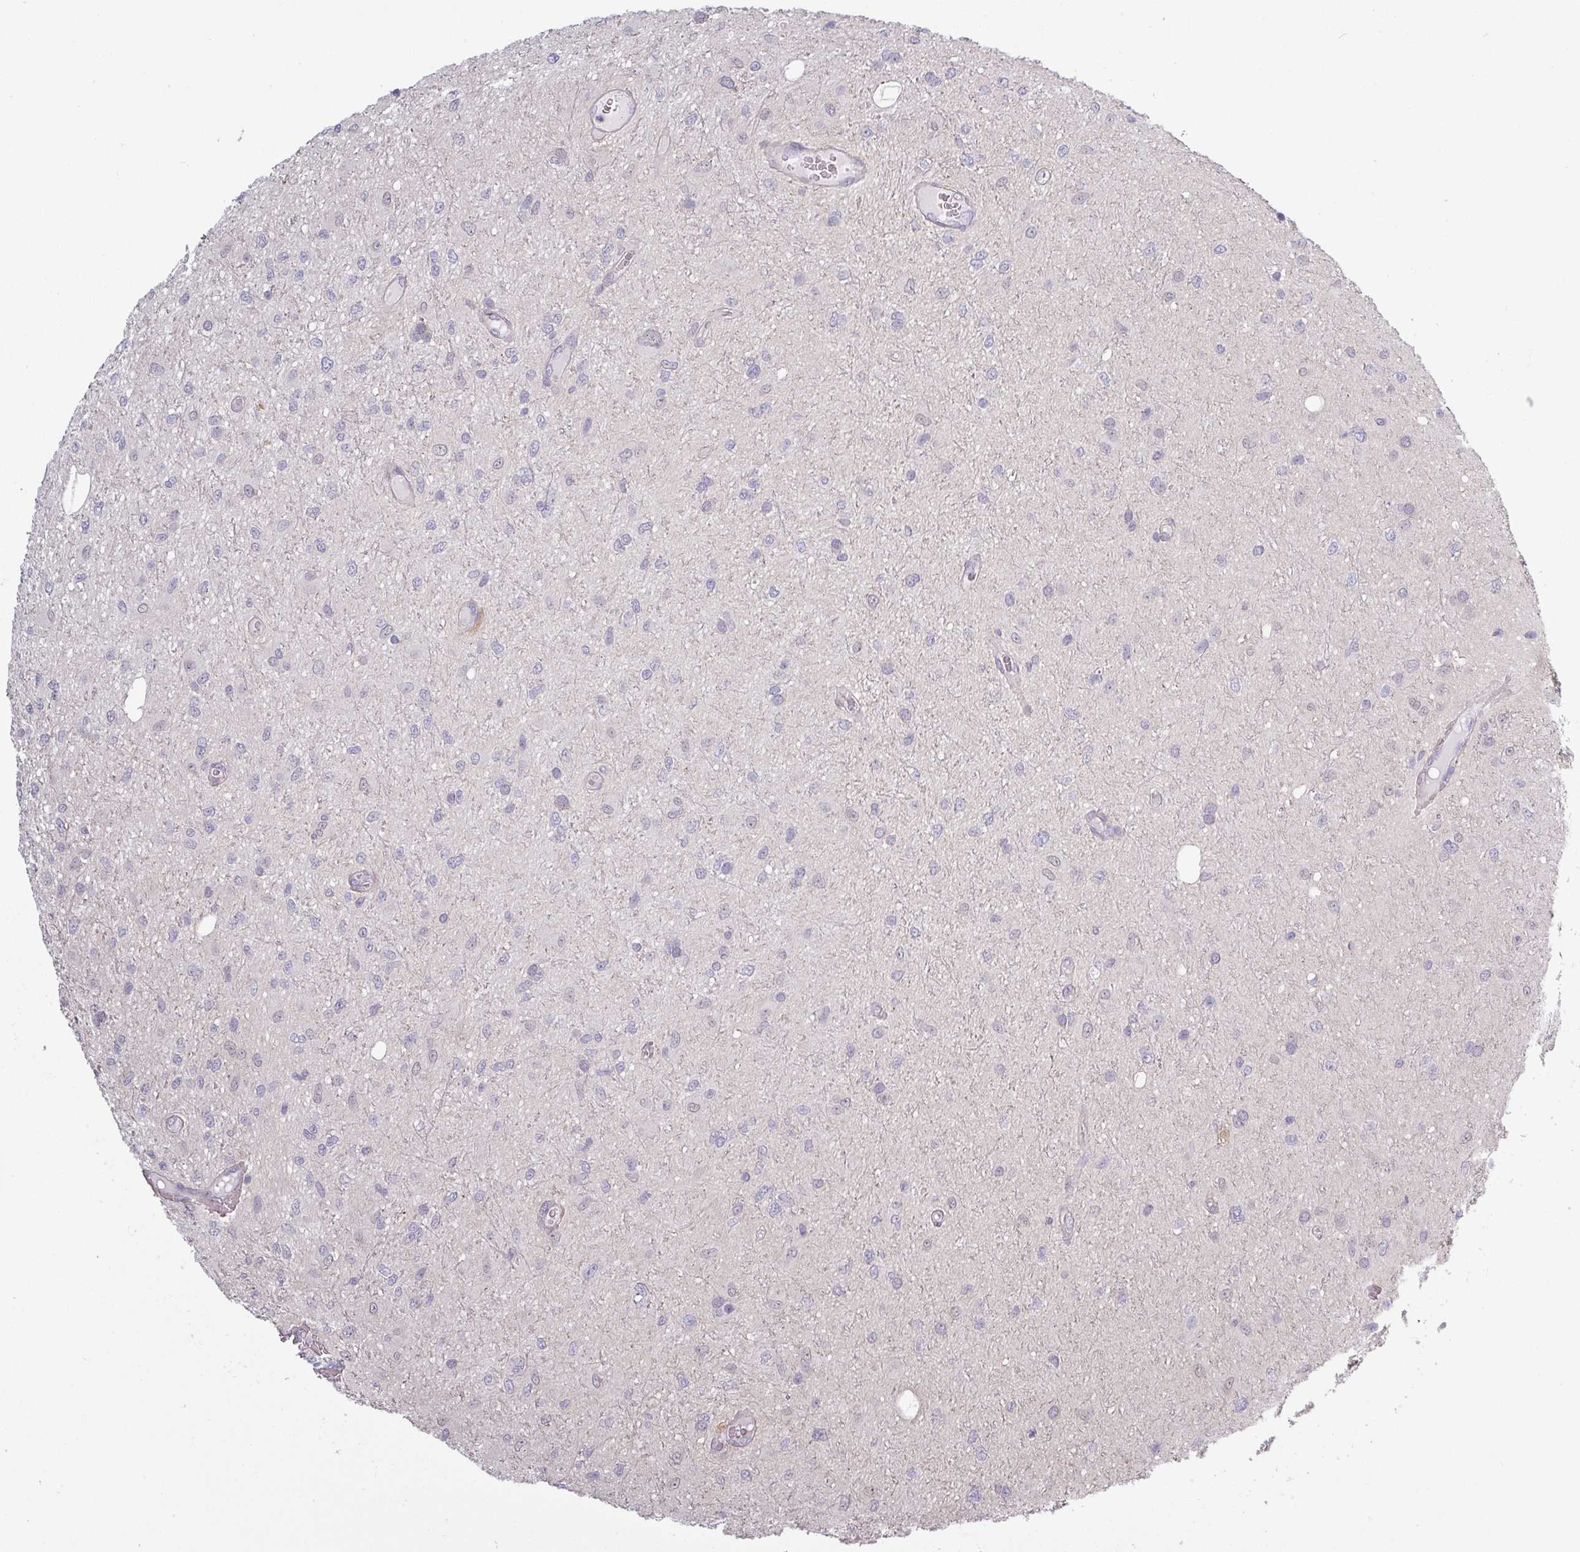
{"staining": {"intensity": "negative", "quantity": "none", "location": "none"}, "tissue": "glioma", "cell_type": "Tumor cells", "image_type": "cancer", "snomed": [{"axis": "morphology", "description": "Glioma, malignant, Low grade"}, {"axis": "topography", "description": "Cerebellum"}], "caption": "Human glioma stained for a protein using IHC reveals no staining in tumor cells.", "gene": "C2orf16", "patient": {"sex": "female", "age": 5}}